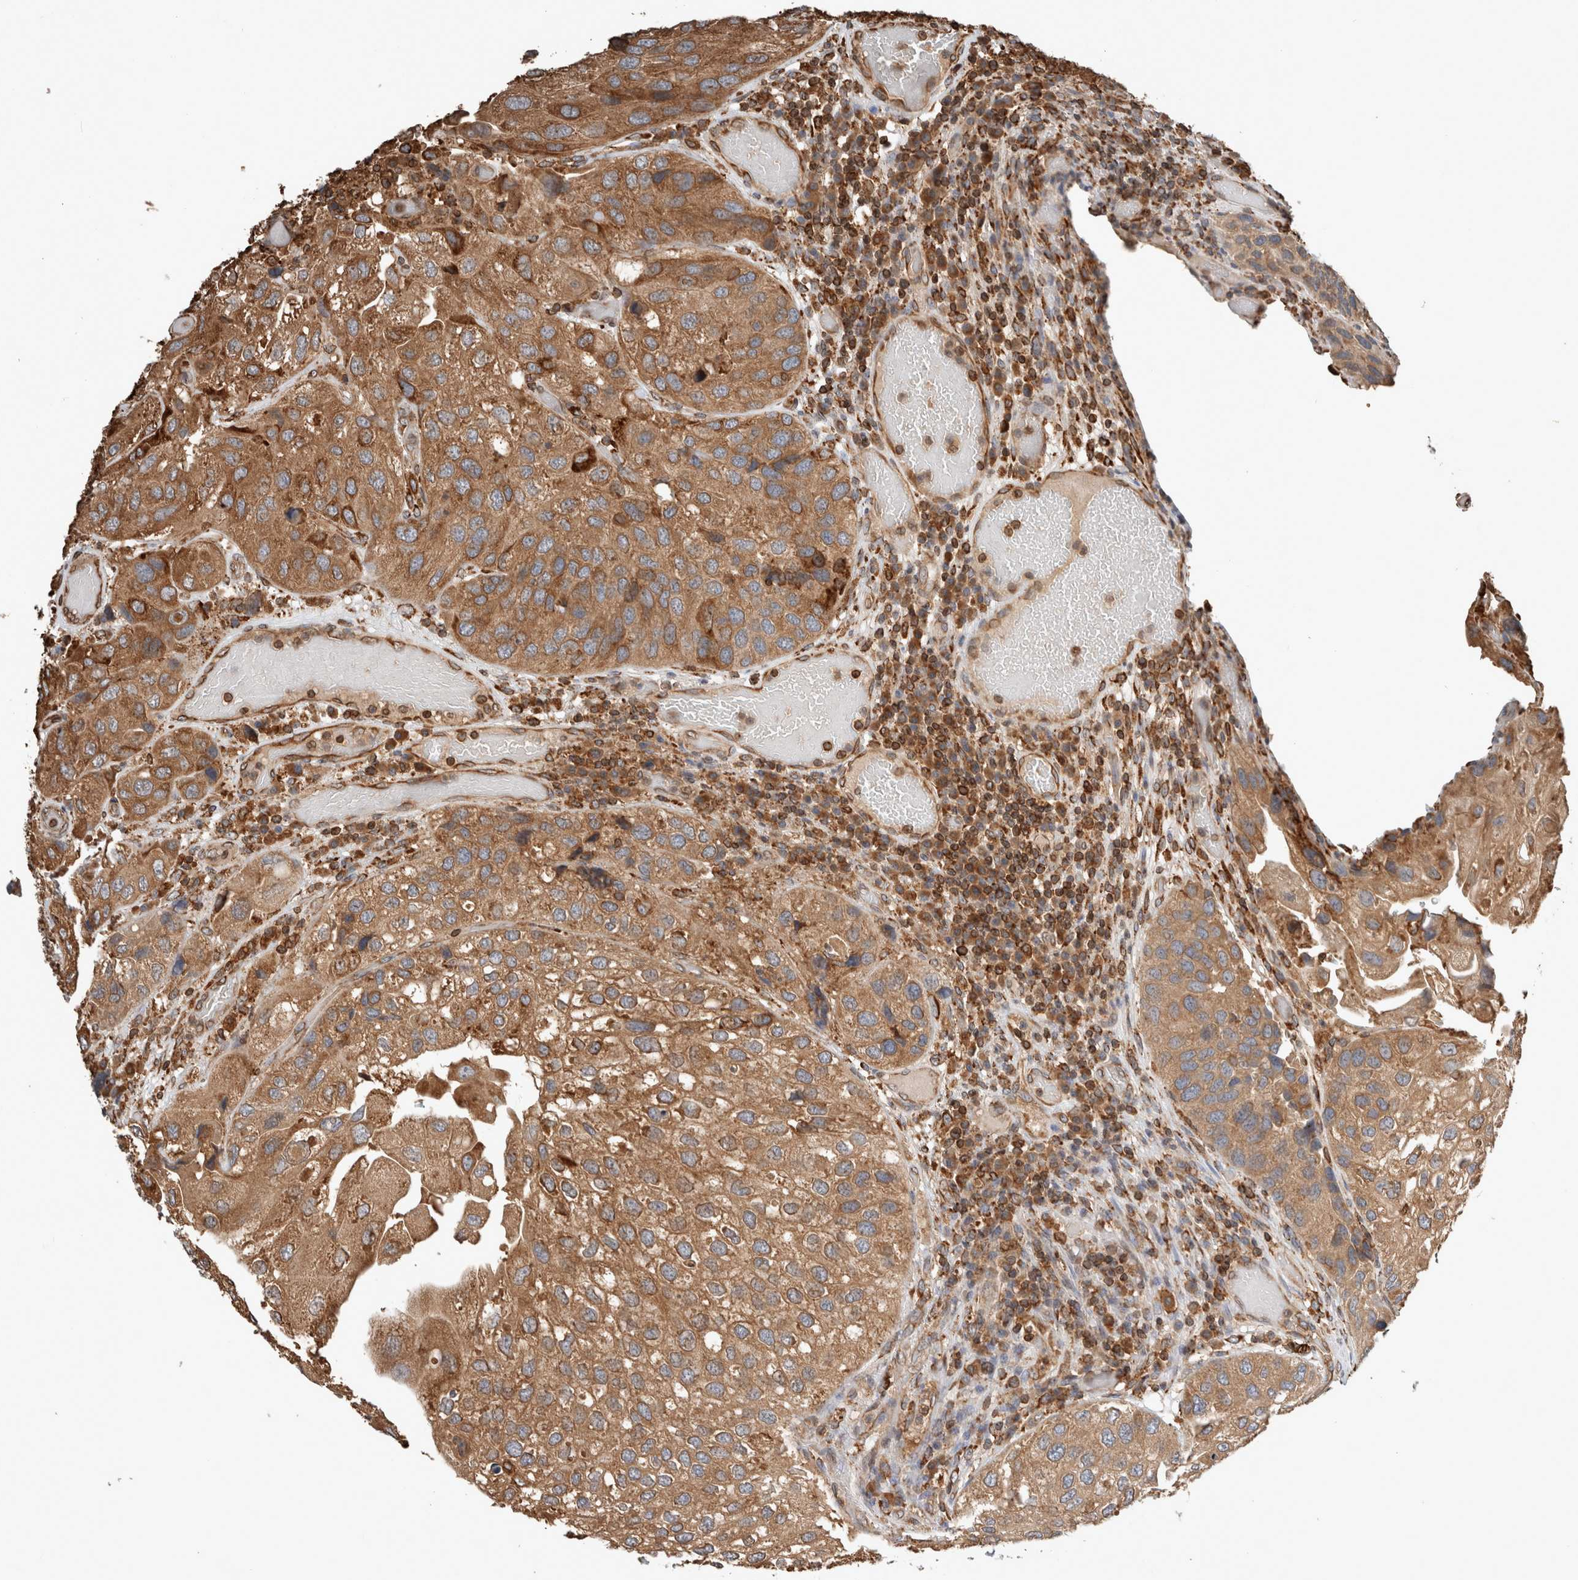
{"staining": {"intensity": "moderate", "quantity": ">75%", "location": "cytoplasmic/membranous"}, "tissue": "urothelial cancer", "cell_type": "Tumor cells", "image_type": "cancer", "snomed": [{"axis": "morphology", "description": "Urothelial carcinoma, High grade"}, {"axis": "topography", "description": "Urinary bladder"}], "caption": "High-power microscopy captured an immunohistochemistry (IHC) photomicrograph of urothelial carcinoma (high-grade), revealing moderate cytoplasmic/membranous staining in approximately >75% of tumor cells.", "gene": "ERAP2", "patient": {"sex": "female", "age": 64}}